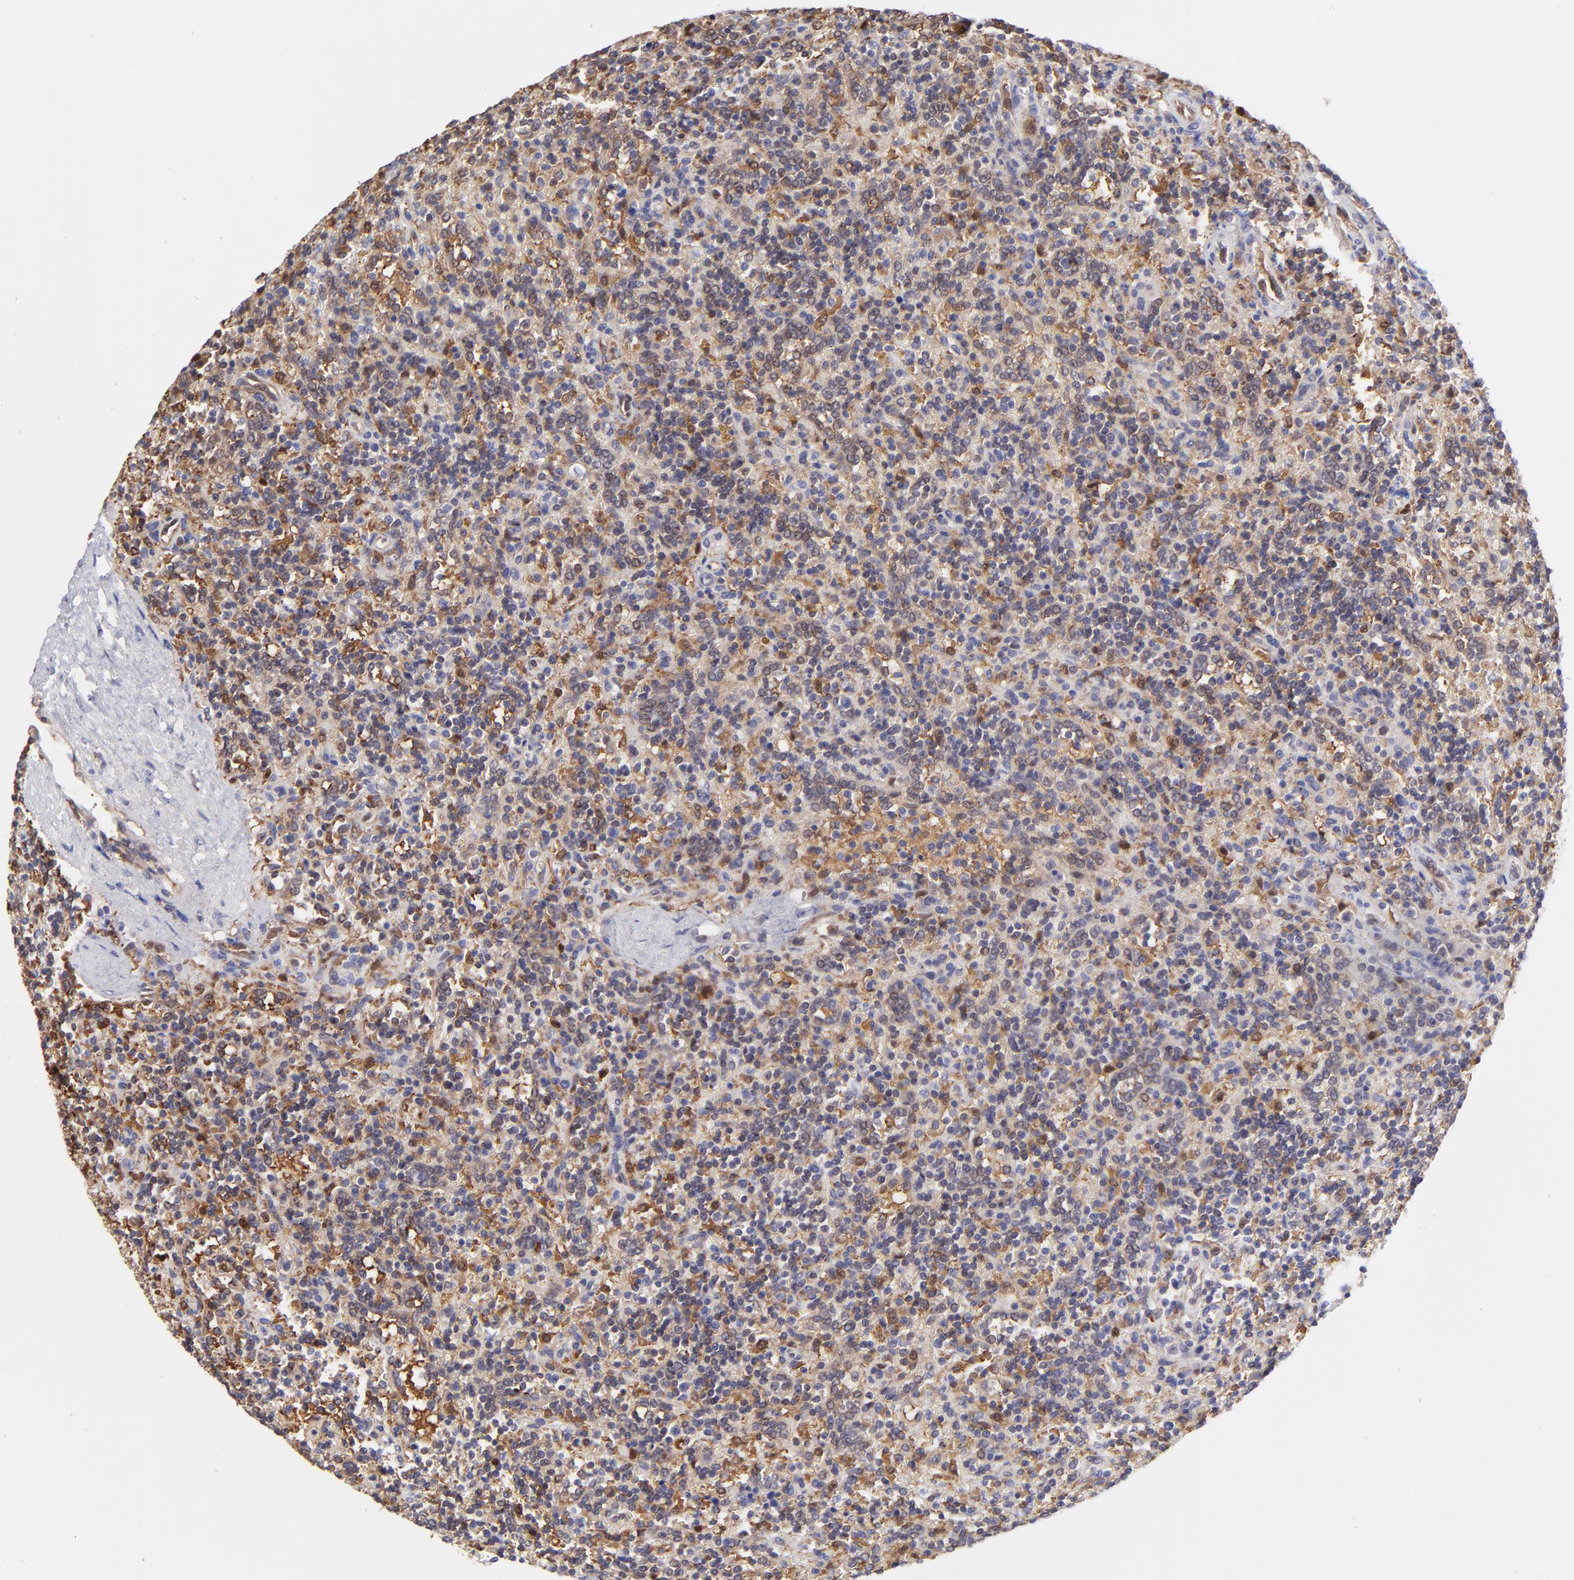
{"staining": {"intensity": "weak", "quantity": "<25%", "location": "nuclear"}, "tissue": "lymphoma", "cell_type": "Tumor cells", "image_type": "cancer", "snomed": [{"axis": "morphology", "description": "Malignant lymphoma, non-Hodgkin's type, Low grade"}, {"axis": "topography", "description": "Spleen"}], "caption": "There is no significant positivity in tumor cells of lymphoma.", "gene": "HYAL1", "patient": {"sex": "male", "age": 67}}